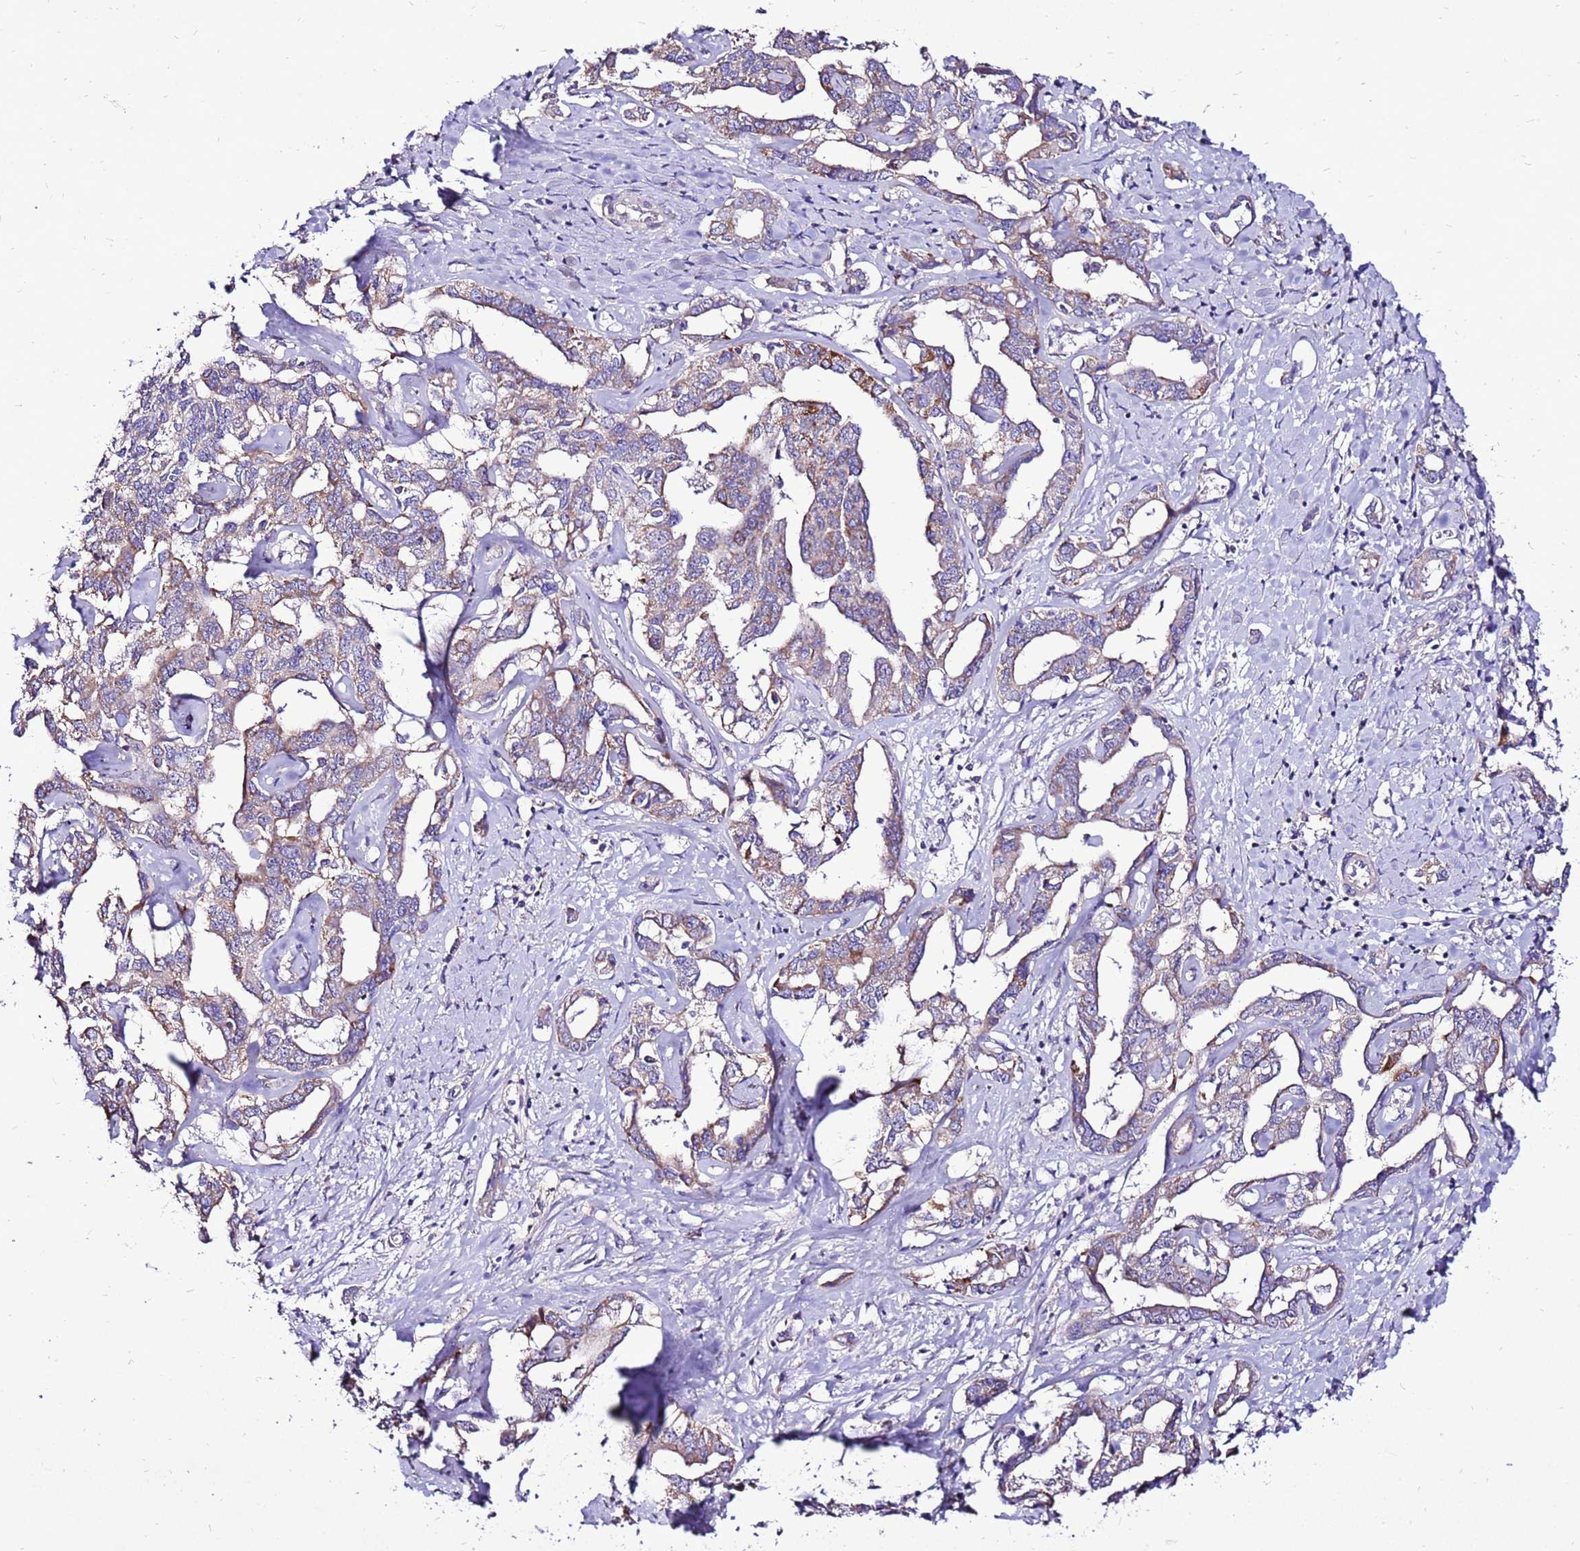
{"staining": {"intensity": "moderate", "quantity": ">75%", "location": "cytoplasmic/membranous"}, "tissue": "liver cancer", "cell_type": "Tumor cells", "image_type": "cancer", "snomed": [{"axis": "morphology", "description": "Cholangiocarcinoma"}, {"axis": "topography", "description": "Liver"}], "caption": "The photomicrograph shows a brown stain indicating the presence of a protein in the cytoplasmic/membranous of tumor cells in cholangiocarcinoma (liver).", "gene": "TMEM106C", "patient": {"sex": "male", "age": 59}}